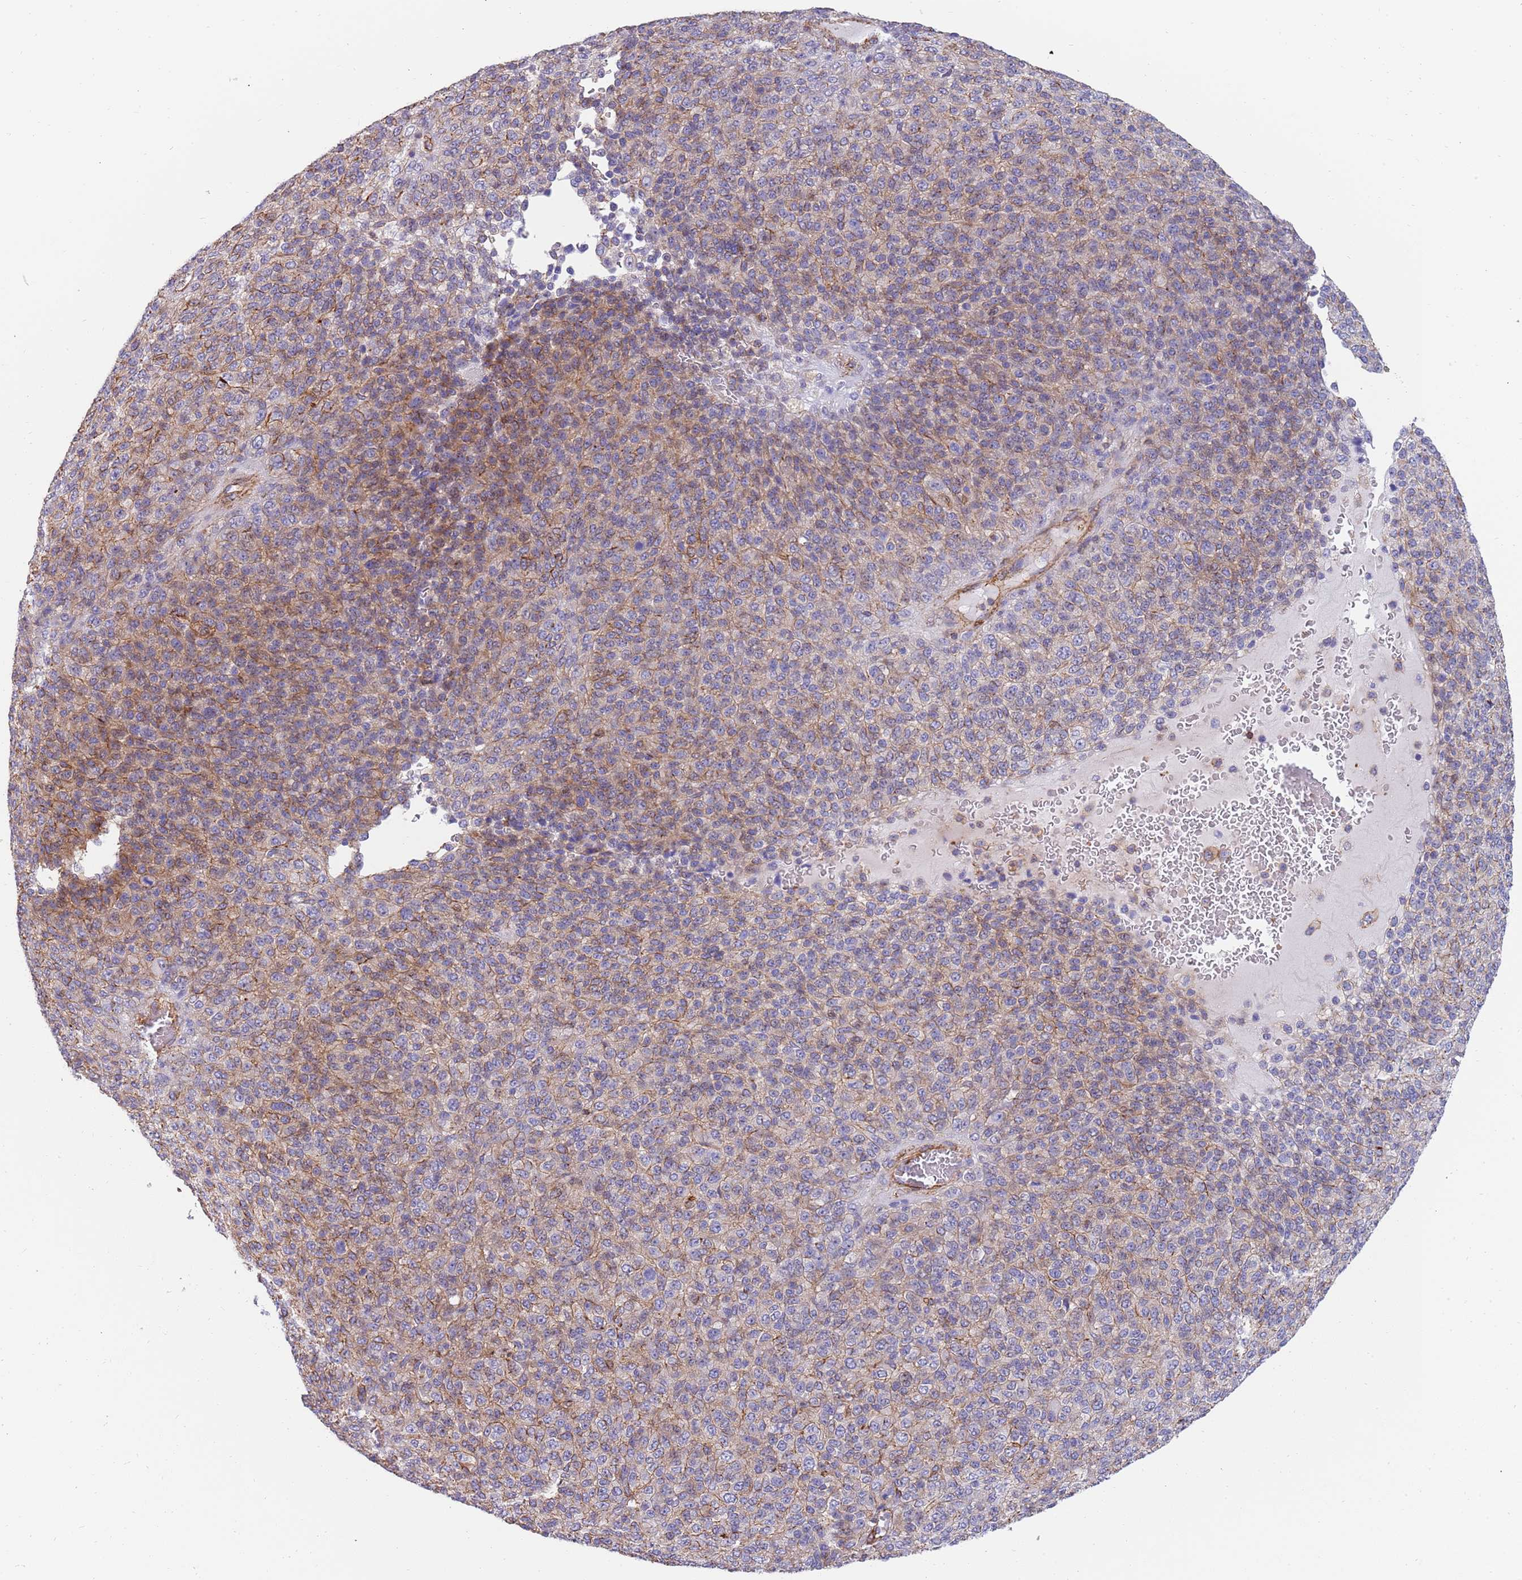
{"staining": {"intensity": "weak", "quantity": "<25%", "location": "cytoplasmic/membranous"}, "tissue": "melanoma", "cell_type": "Tumor cells", "image_type": "cancer", "snomed": [{"axis": "morphology", "description": "Malignant melanoma, Metastatic site"}, {"axis": "topography", "description": "Brain"}], "caption": "This histopathology image is of malignant melanoma (metastatic site) stained with immunohistochemistry (IHC) to label a protein in brown with the nuclei are counter-stained blue. There is no staining in tumor cells.", "gene": "GFRAL", "patient": {"sex": "female", "age": 56}}